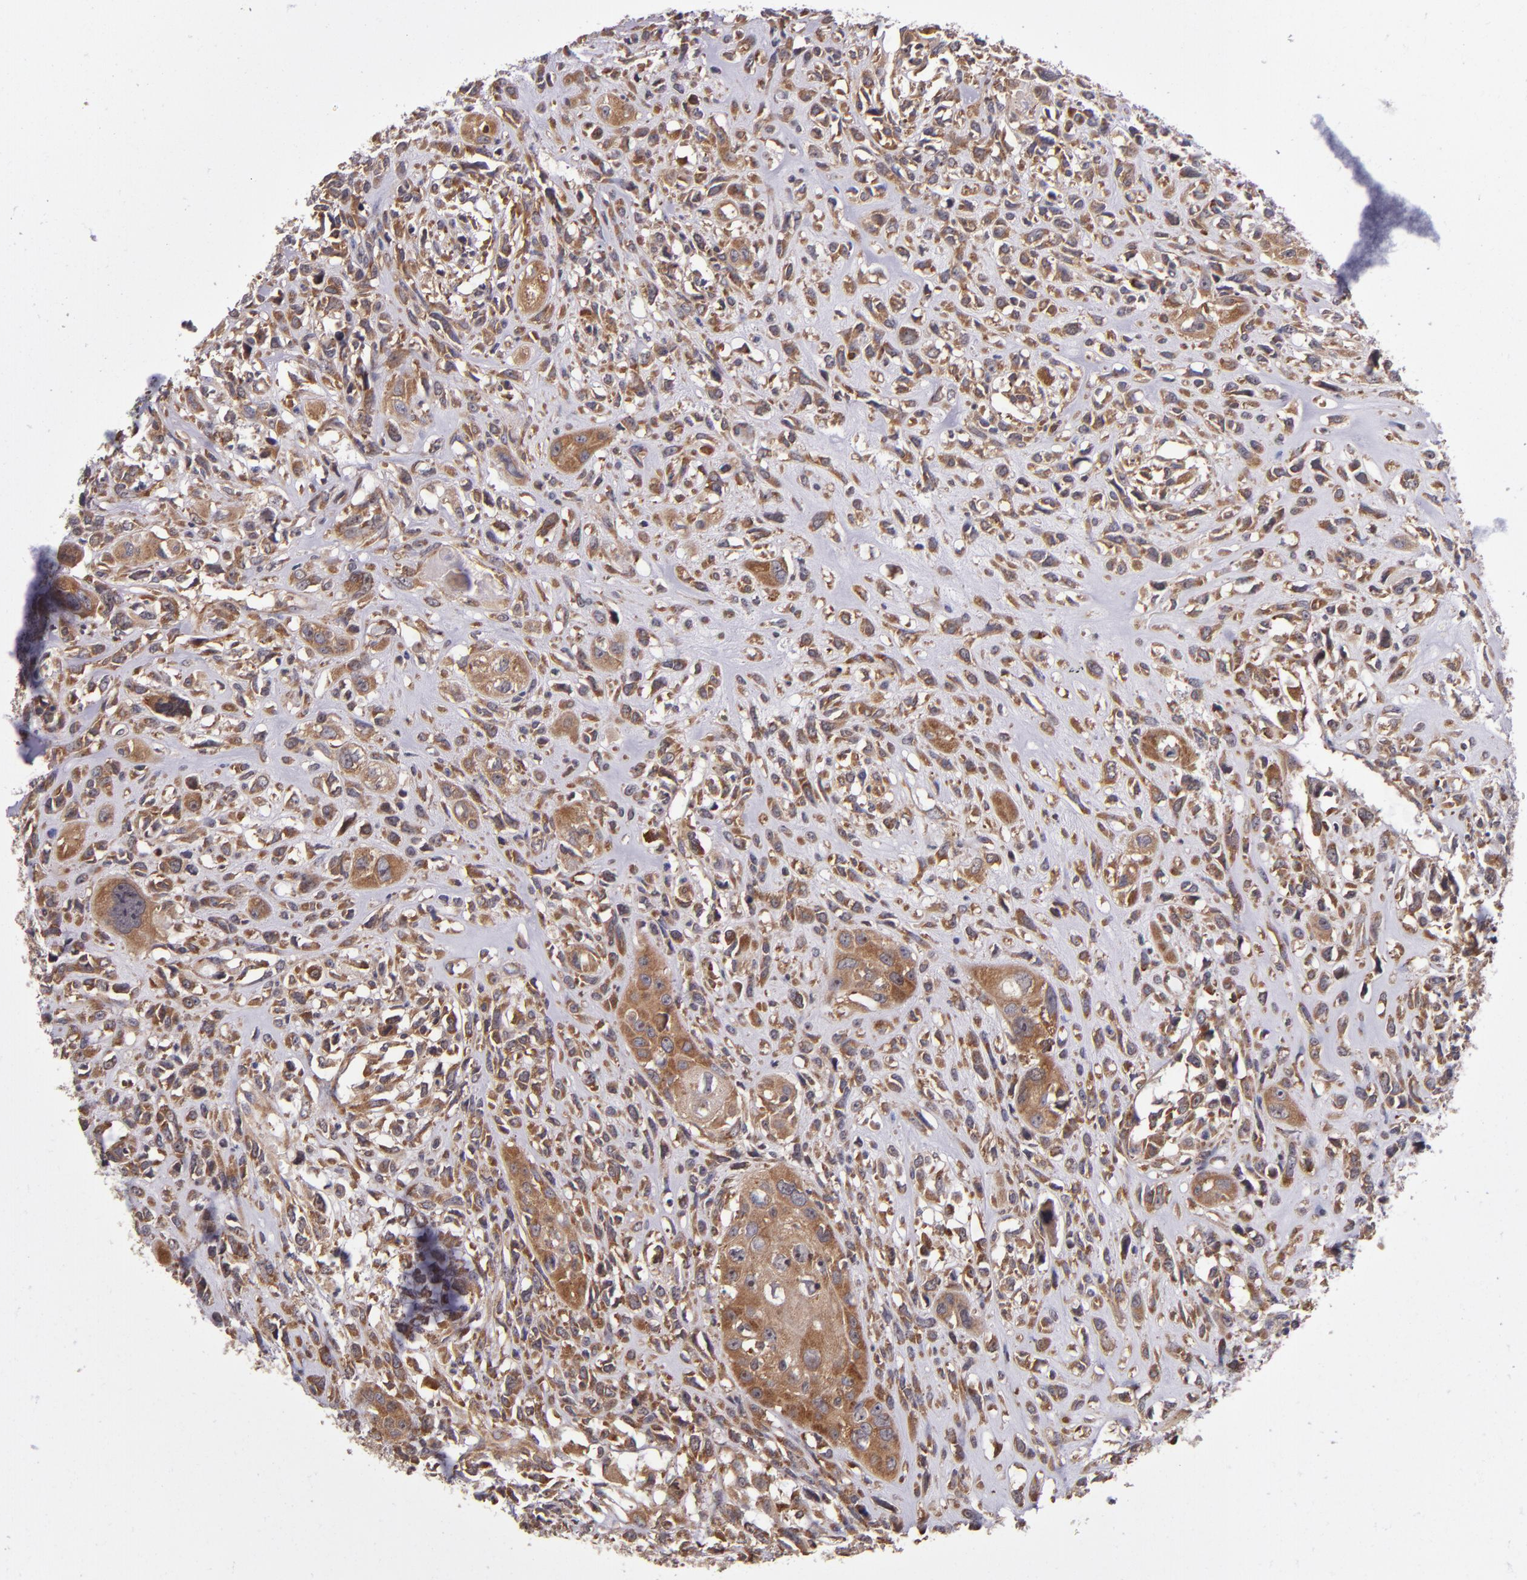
{"staining": {"intensity": "moderate", "quantity": ">75%", "location": "cytoplasmic/membranous"}, "tissue": "head and neck cancer", "cell_type": "Tumor cells", "image_type": "cancer", "snomed": [{"axis": "morphology", "description": "Neoplasm, malignant, NOS"}, {"axis": "topography", "description": "Salivary gland"}, {"axis": "topography", "description": "Head-Neck"}], "caption": "Head and neck cancer (malignant neoplasm) stained with DAB IHC displays medium levels of moderate cytoplasmic/membranous positivity in approximately >75% of tumor cells.", "gene": "EIF4ENIF1", "patient": {"sex": "male", "age": 43}}